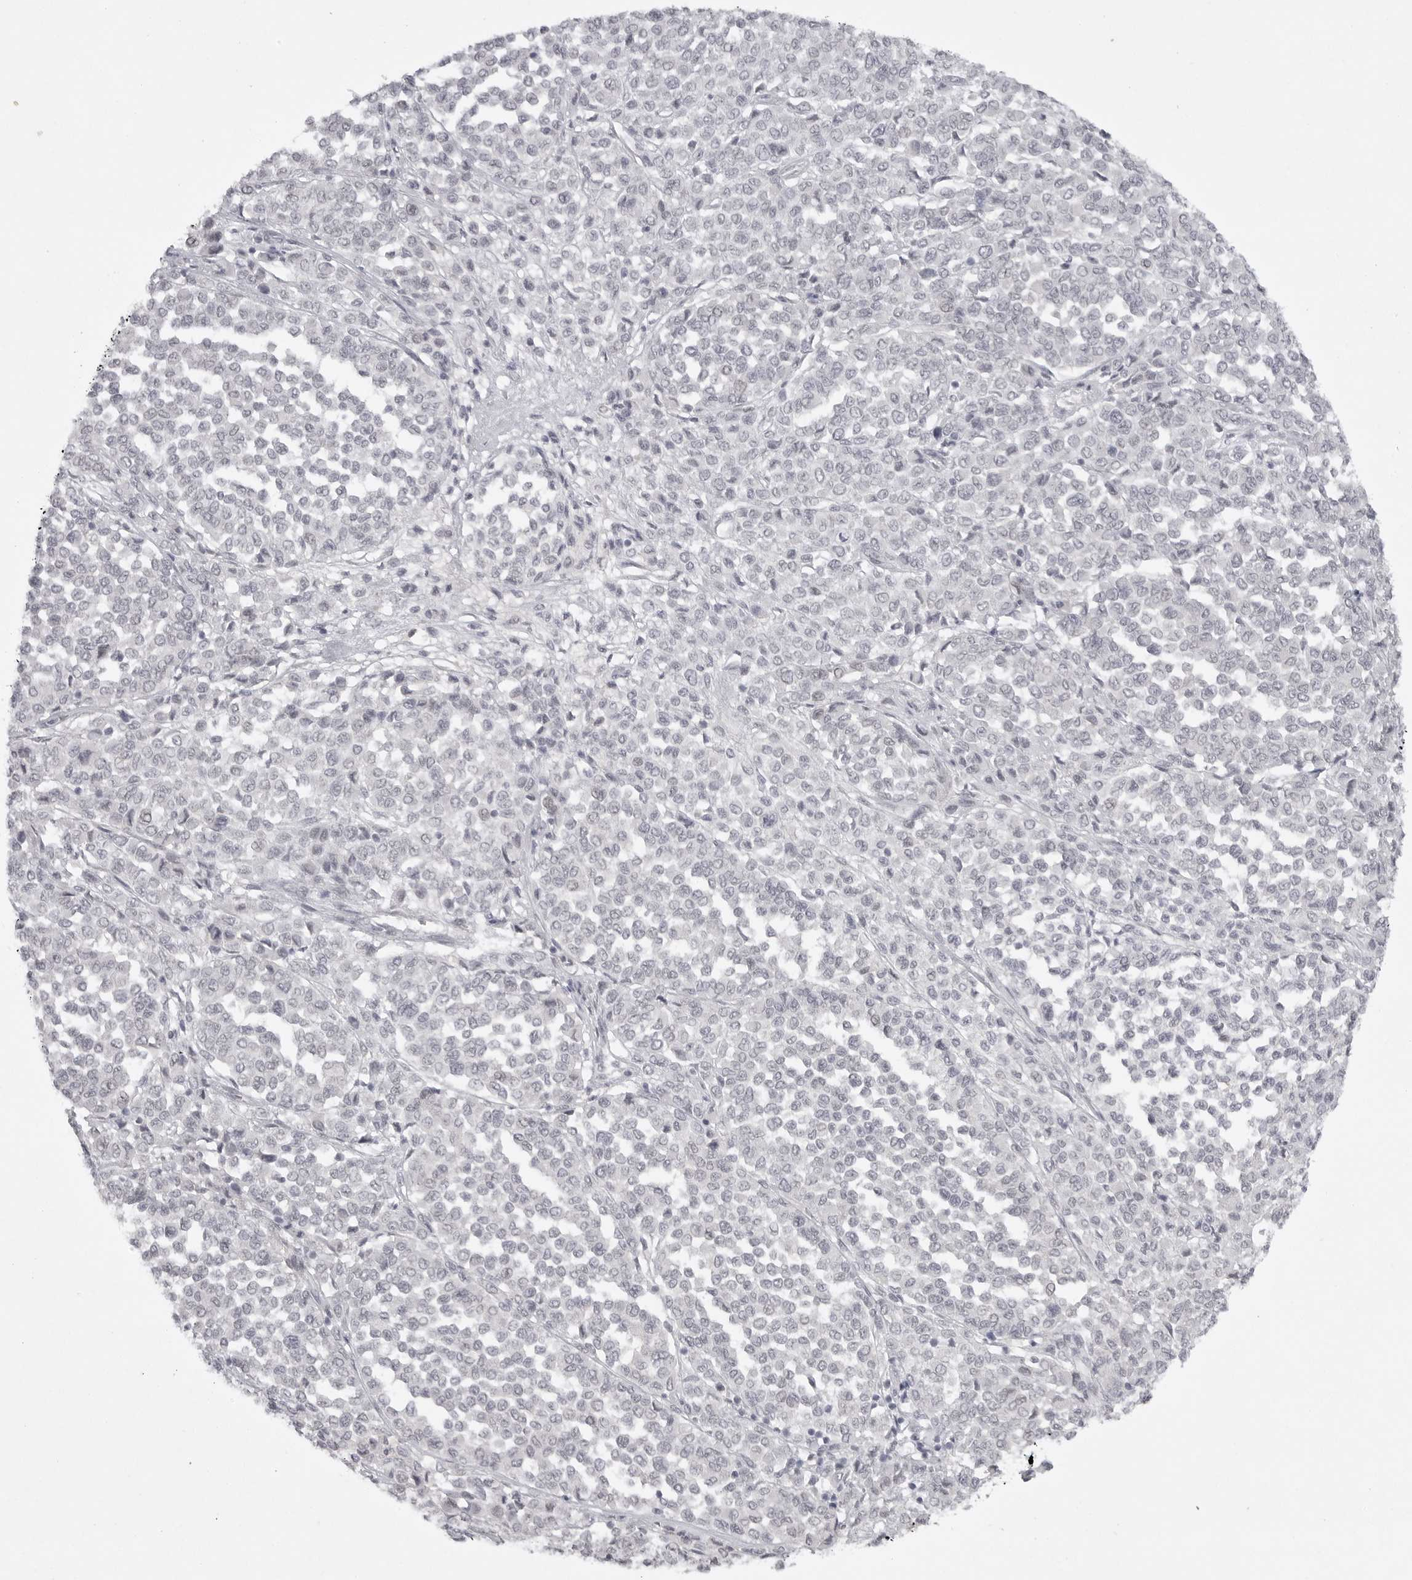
{"staining": {"intensity": "negative", "quantity": "none", "location": "none"}, "tissue": "melanoma", "cell_type": "Tumor cells", "image_type": "cancer", "snomed": [{"axis": "morphology", "description": "Malignant melanoma, Metastatic site"}, {"axis": "topography", "description": "Pancreas"}], "caption": "The histopathology image exhibits no staining of tumor cells in malignant melanoma (metastatic site).", "gene": "TCTN3", "patient": {"sex": "female", "age": 30}}